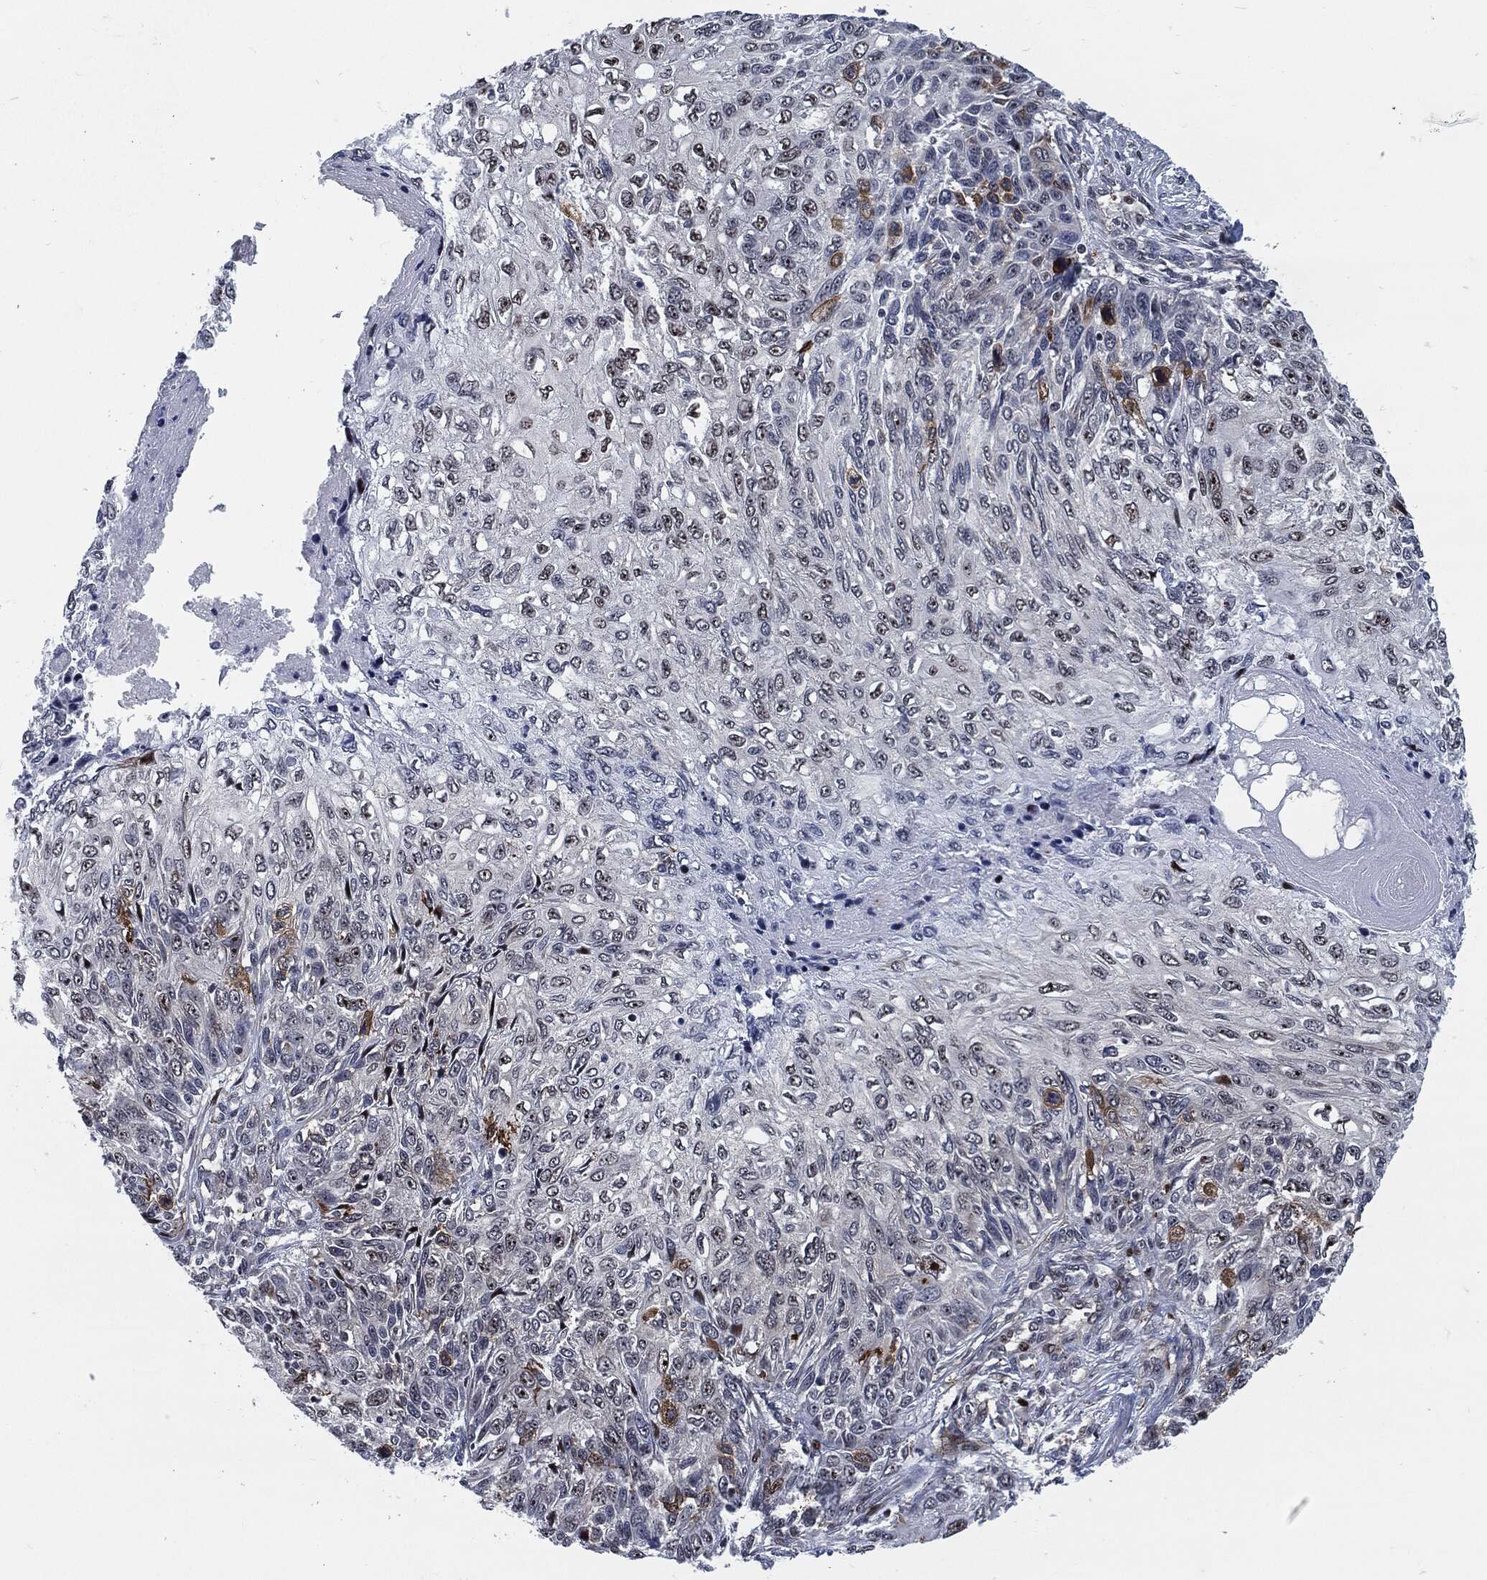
{"staining": {"intensity": "moderate", "quantity": "<25%", "location": "cytoplasmic/membranous"}, "tissue": "skin cancer", "cell_type": "Tumor cells", "image_type": "cancer", "snomed": [{"axis": "morphology", "description": "Squamous cell carcinoma, NOS"}, {"axis": "topography", "description": "Skin"}], "caption": "About <25% of tumor cells in squamous cell carcinoma (skin) reveal moderate cytoplasmic/membranous protein staining as visualized by brown immunohistochemical staining.", "gene": "AKT2", "patient": {"sex": "male", "age": 92}}